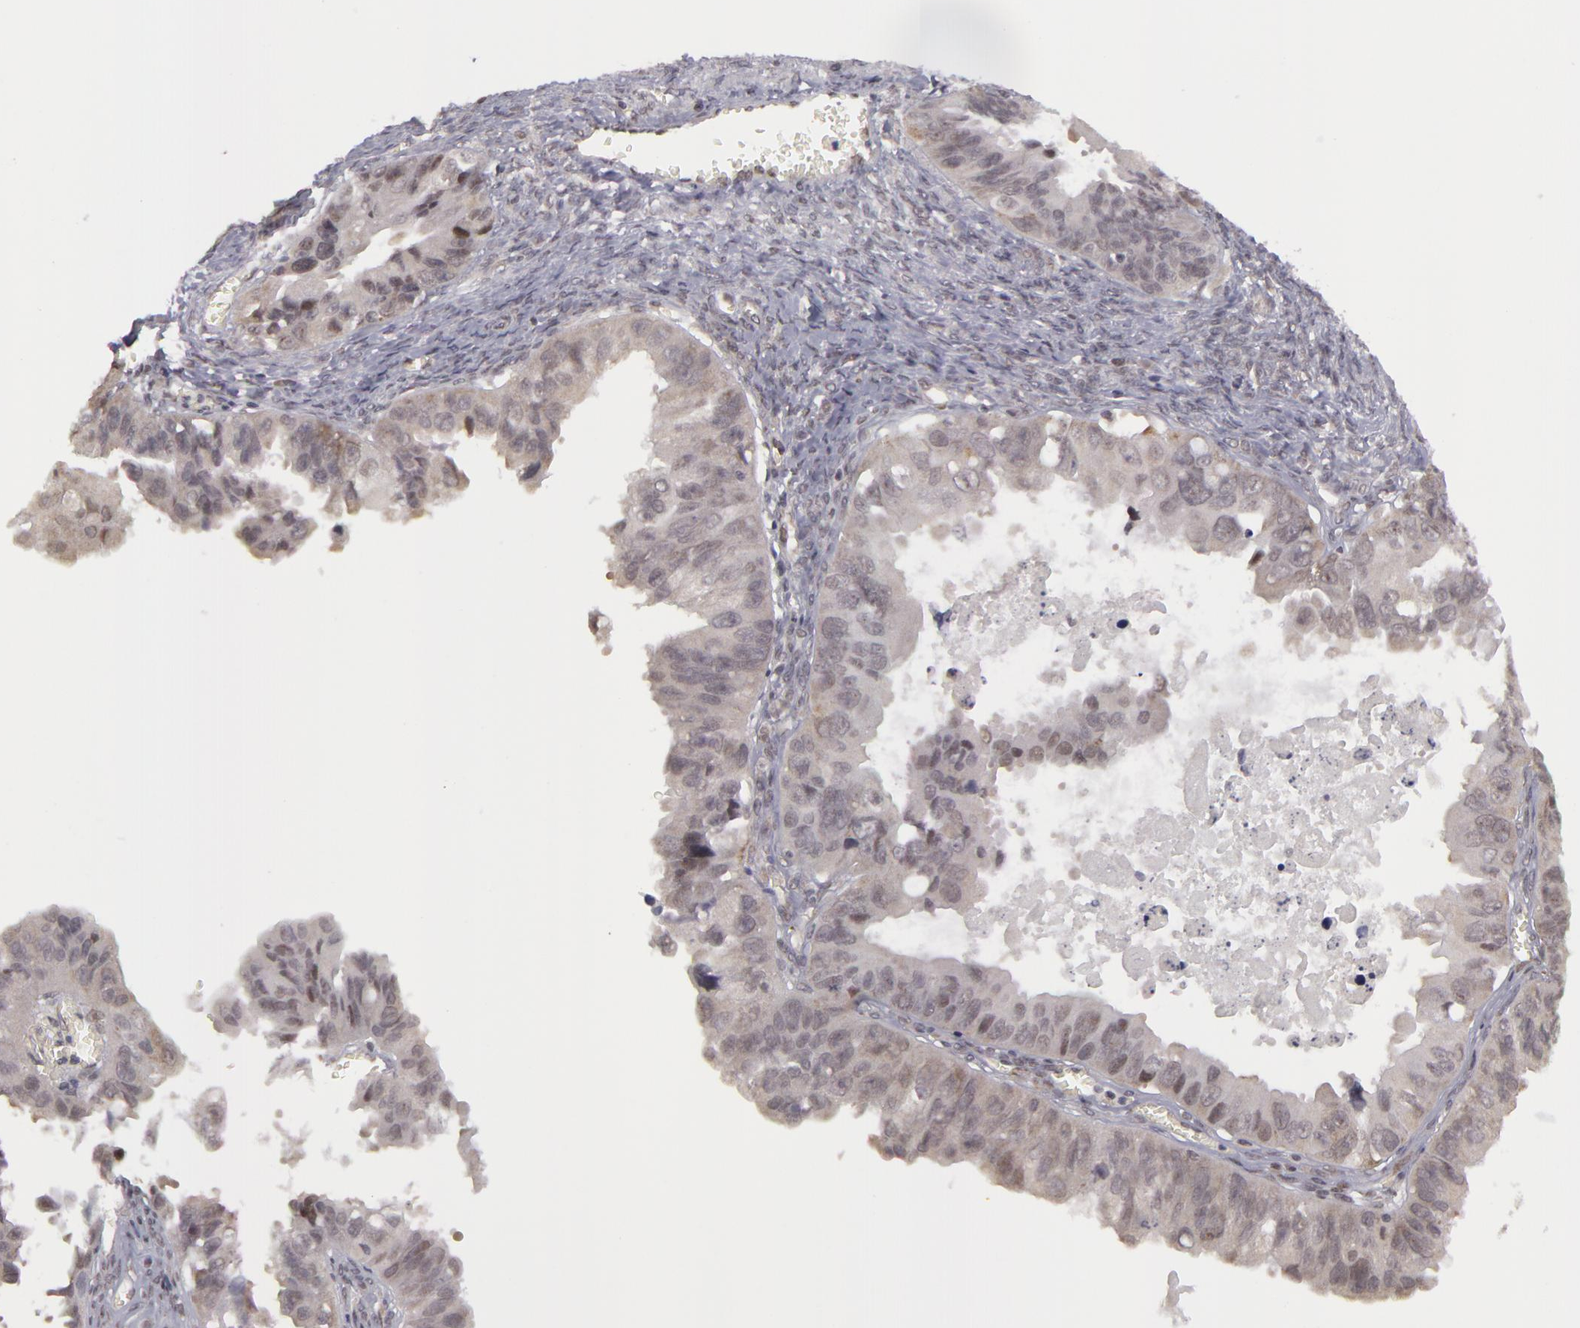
{"staining": {"intensity": "weak", "quantity": "<25%", "location": "nuclear"}, "tissue": "ovarian cancer", "cell_type": "Tumor cells", "image_type": "cancer", "snomed": [{"axis": "morphology", "description": "Carcinoma, endometroid"}, {"axis": "topography", "description": "Ovary"}], "caption": "IHC histopathology image of neoplastic tissue: human ovarian endometroid carcinoma stained with DAB (3,3'-diaminobenzidine) demonstrates no significant protein positivity in tumor cells.", "gene": "ZNF133", "patient": {"sex": "female", "age": 85}}